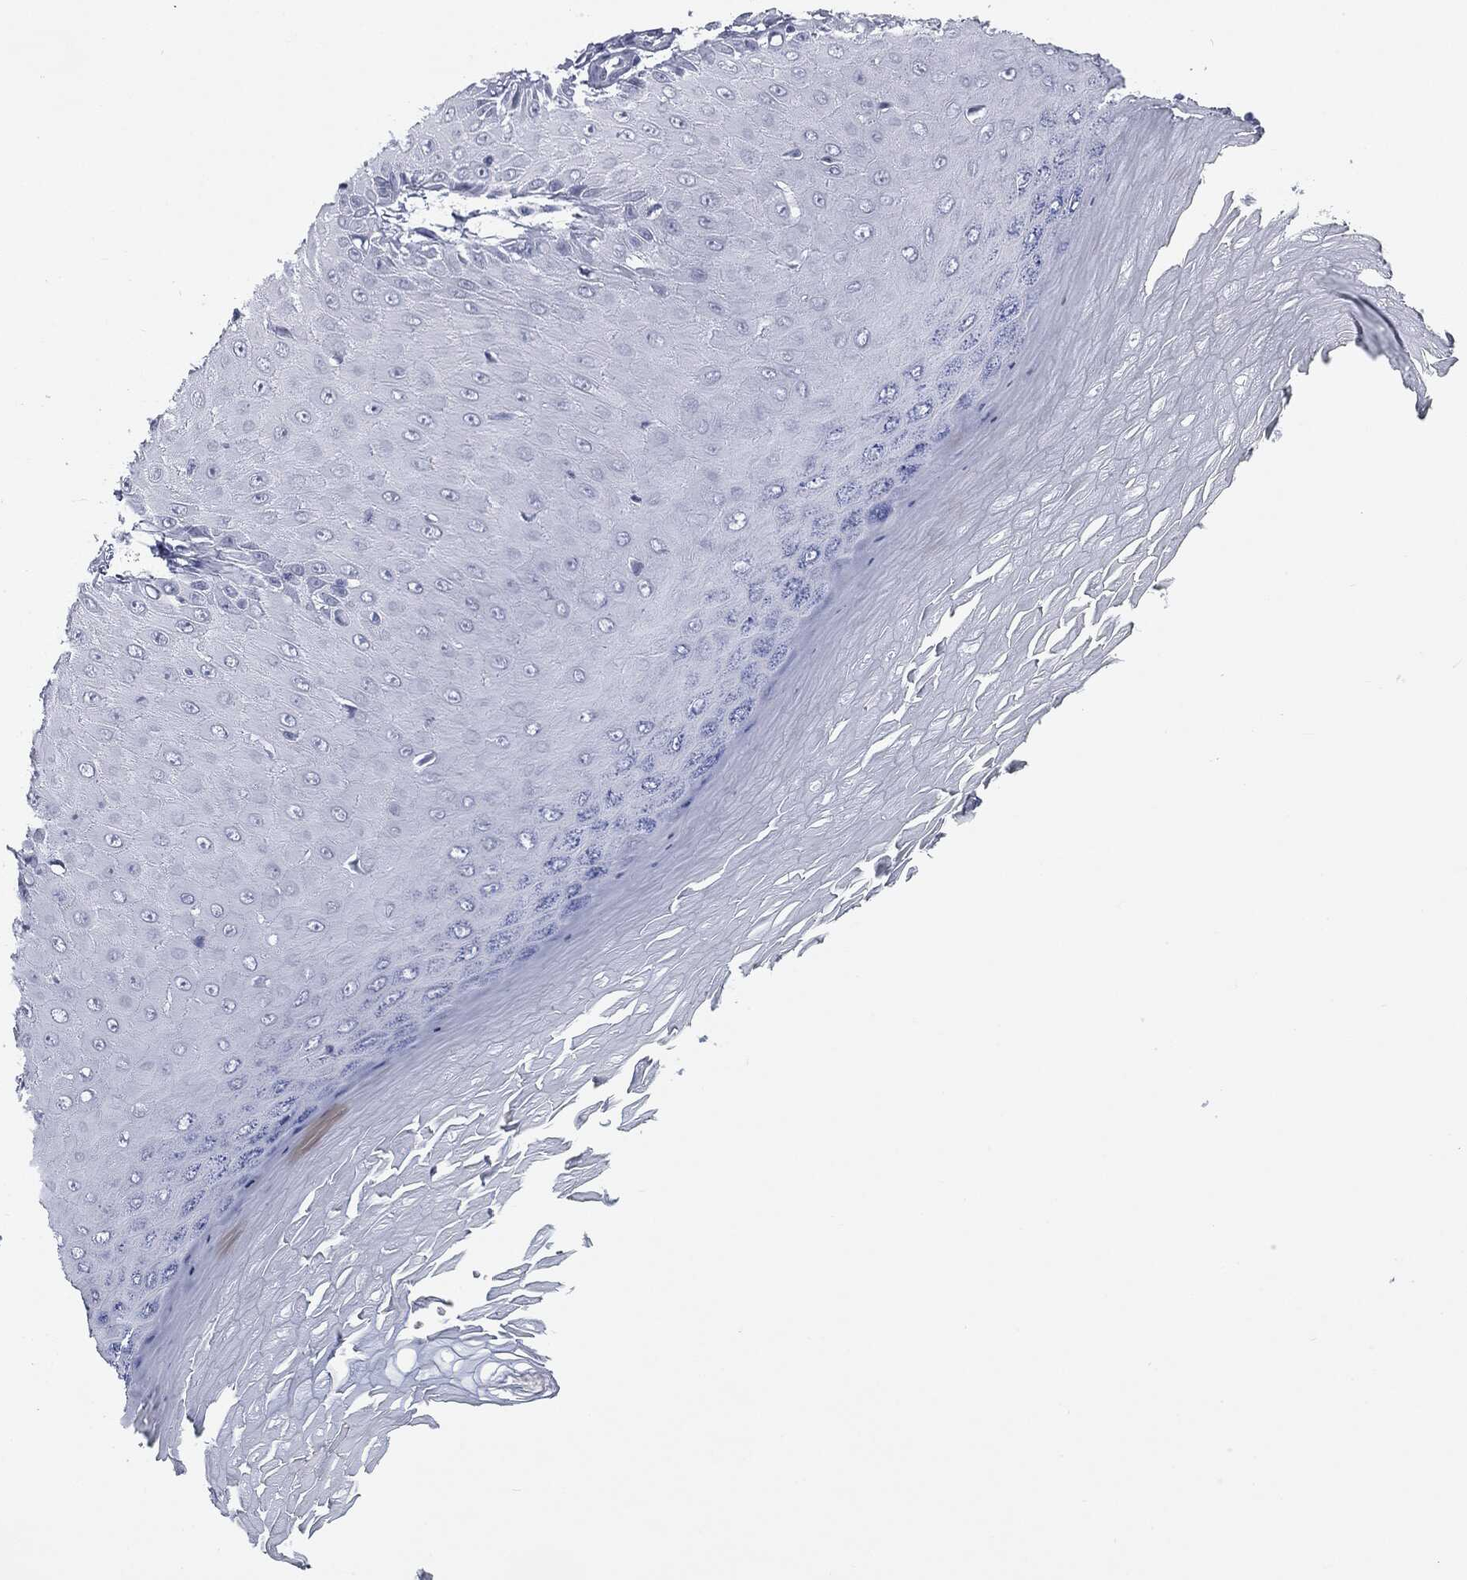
{"staining": {"intensity": "negative", "quantity": "none", "location": "none"}, "tissue": "skin cancer", "cell_type": "Tumor cells", "image_type": "cancer", "snomed": [{"axis": "morphology", "description": "Inflammation, NOS"}, {"axis": "morphology", "description": "Squamous cell carcinoma, NOS"}, {"axis": "topography", "description": "Skin"}], "caption": "Tumor cells show no significant staining in skin cancer (squamous cell carcinoma).", "gene": "TPO", "patient": {"sex": "male", "age": 70}}